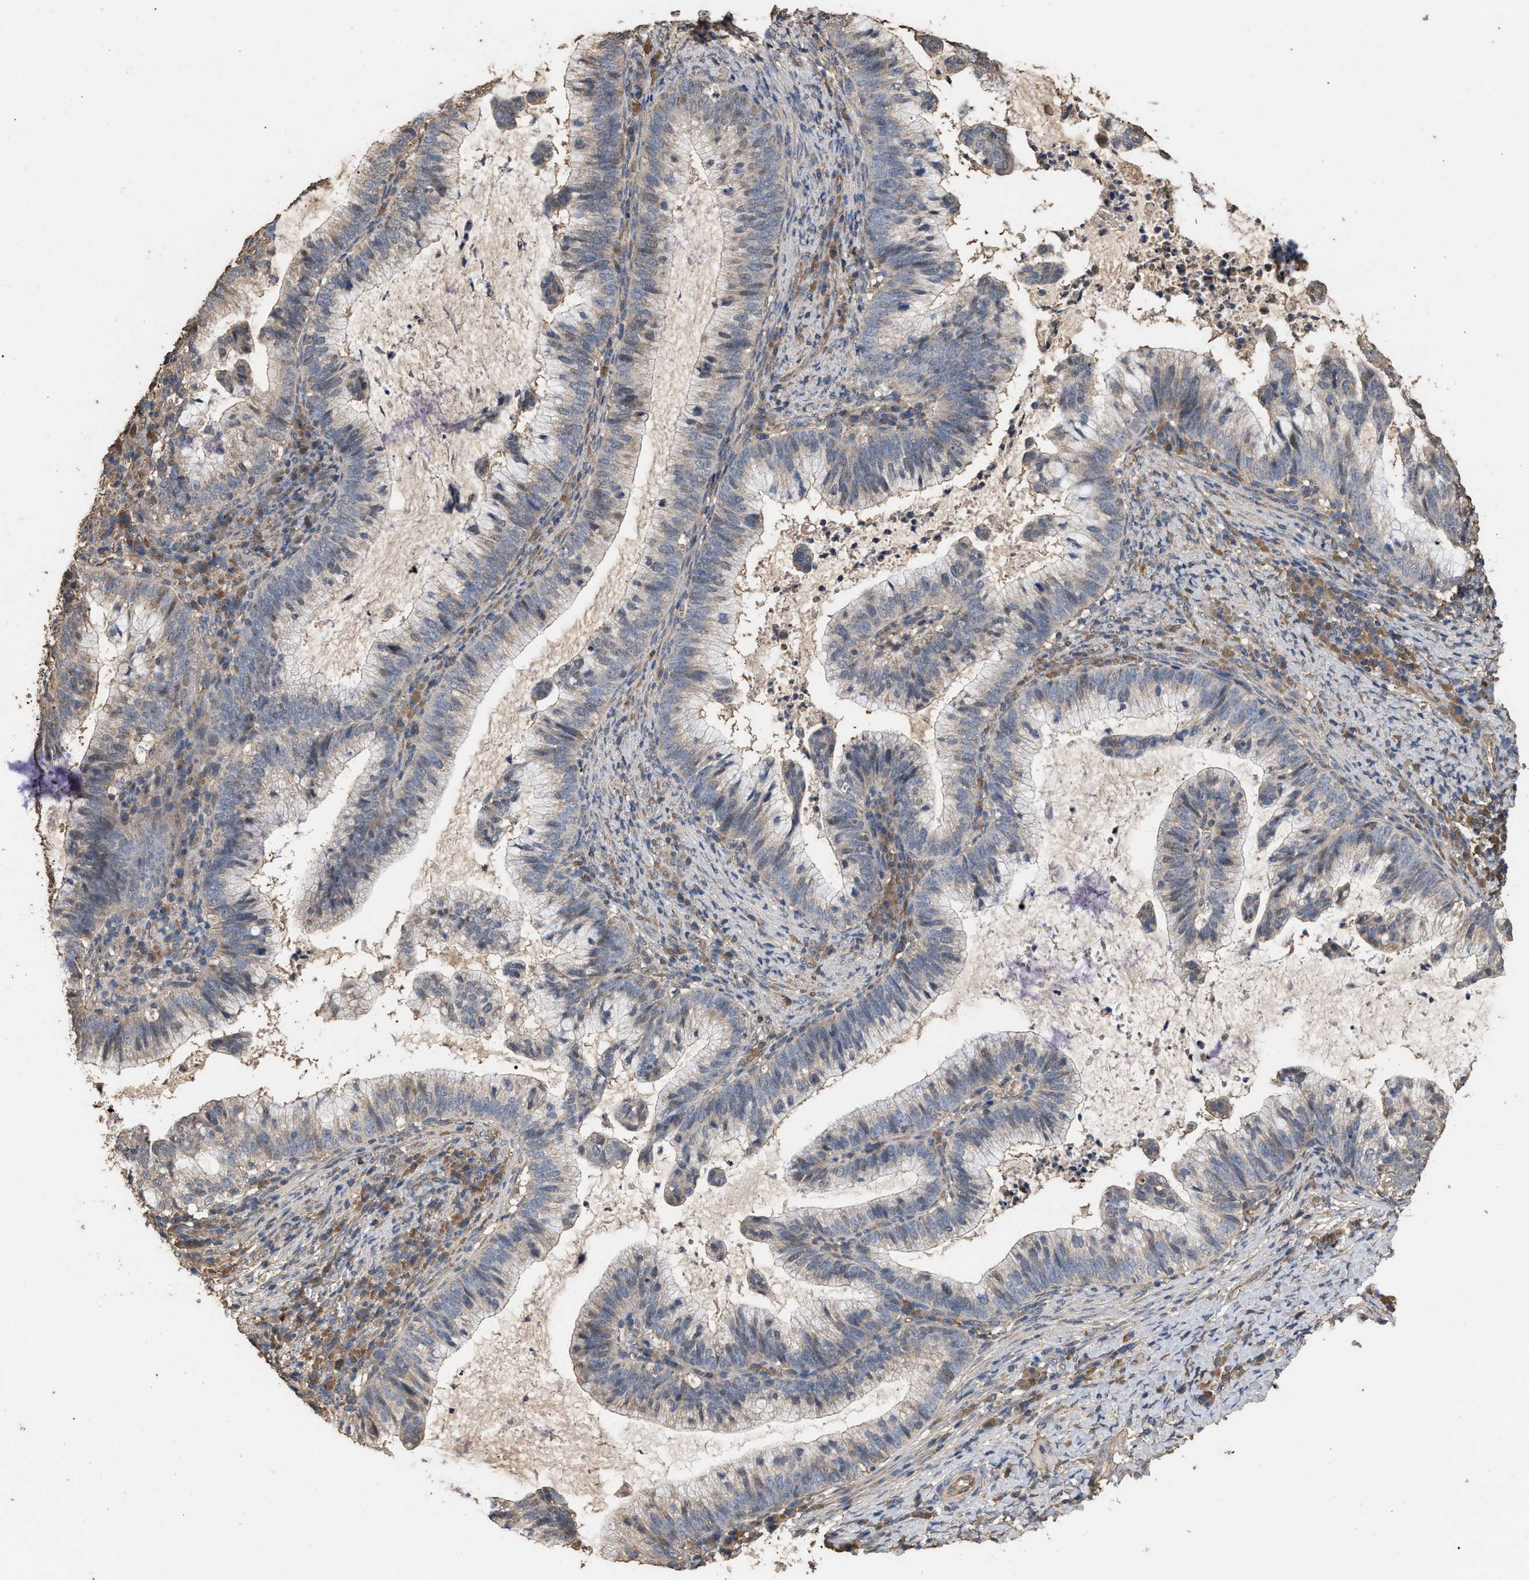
{"staining": {"intensity": "negative", "quantity": "none", "location": "none"}, "tissue": "cervical cancer", "cell_type": "Tumor cells", "image_type": "cancer", "snomed": [{"axis": "morphology", "description": "Adenocarcinoma, NOS"}, {"axis": "topography", "description": "Cervix"}], "caption": "The photomicrograph displays no significant staining in tumor cells of cervical adenocarcinoma.", "gene": "HTRA3", "patient": {"sex": "female", "age": 36}}